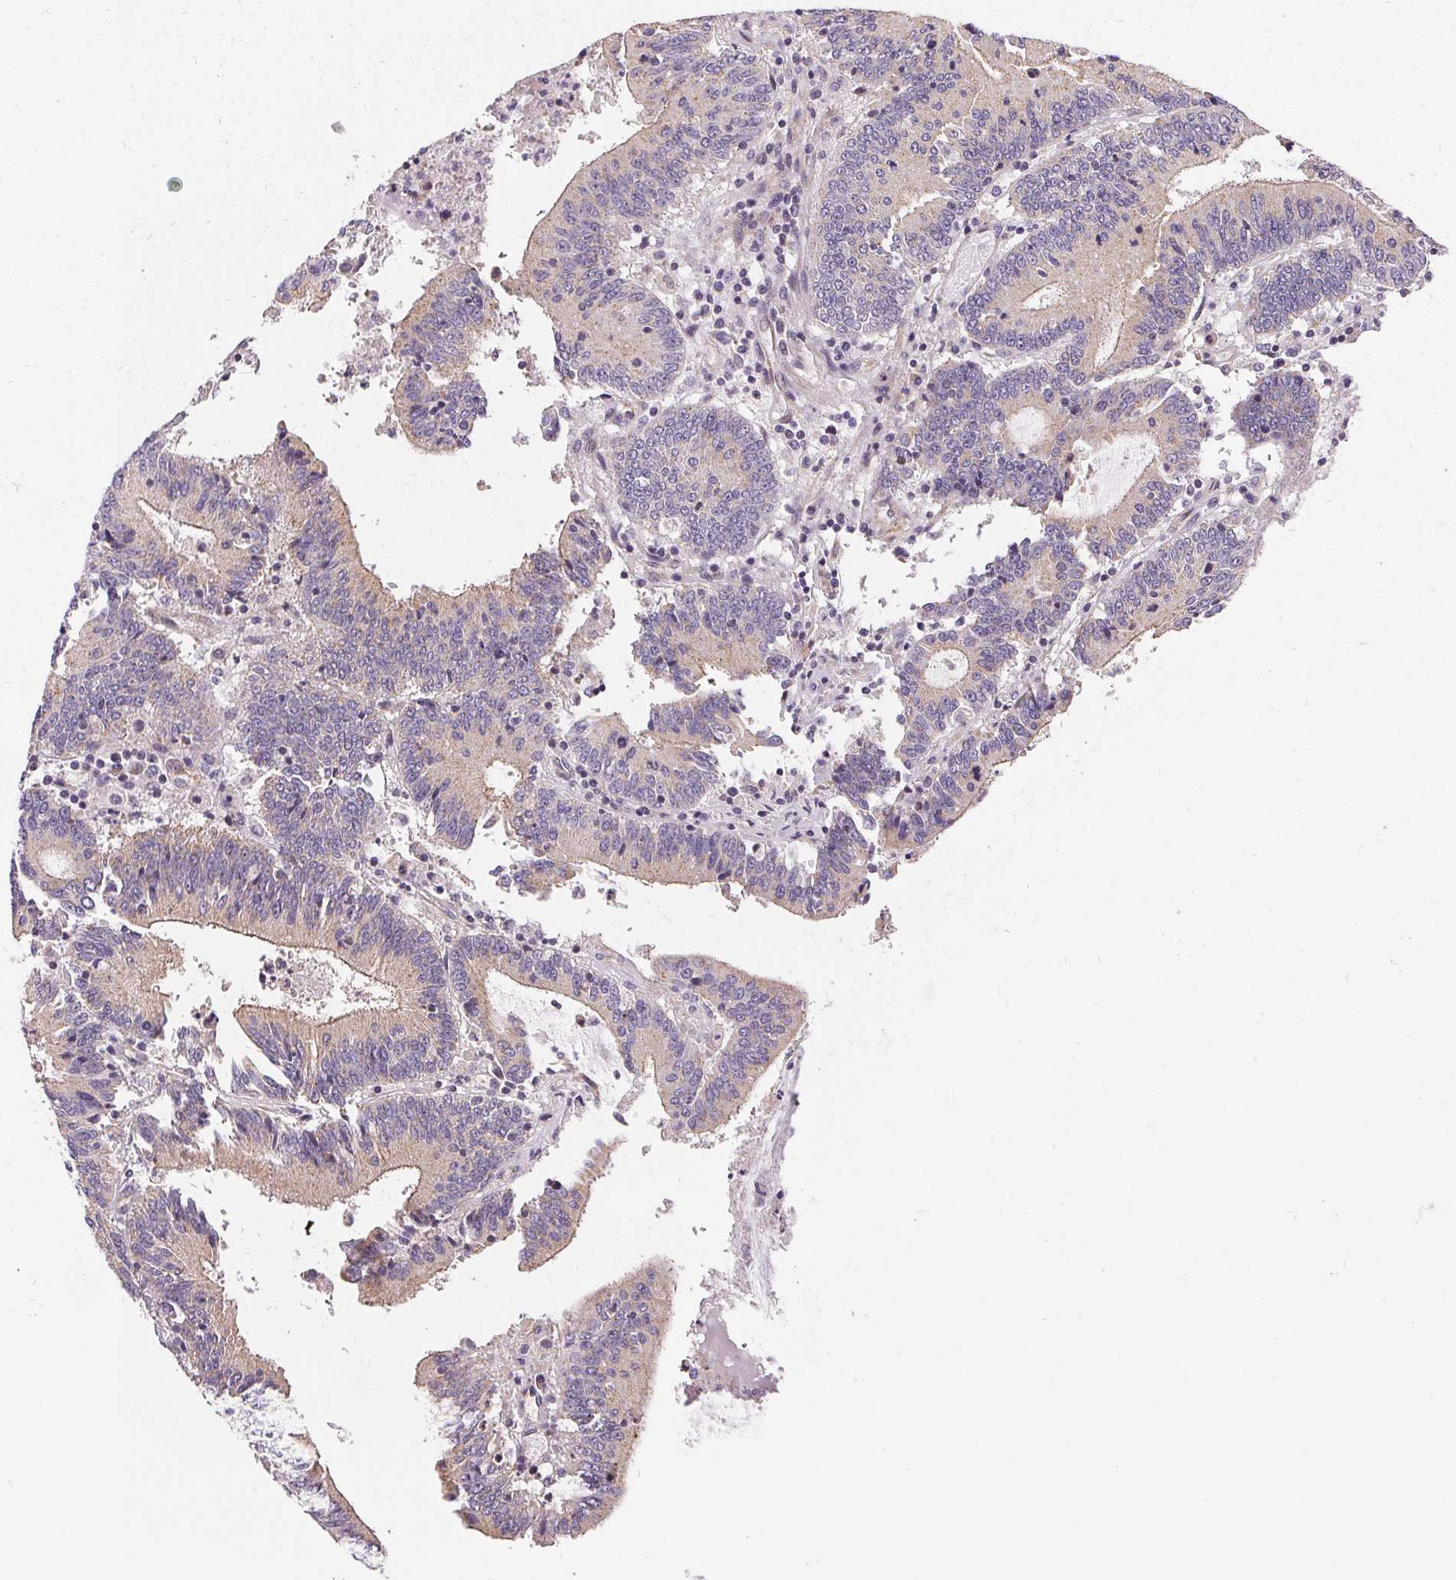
{"staining": {"intensity": "weak", "quantity": "<25%", "location": "cytoplasmic/membranous"}, "tissue": "stomach cancer", "cell_type": "Tumor cells", "image_type": "cancer", "snomed": [{"axis": "morphology", "description": "Adenocarcinoma, NOS"}, {"axis": "topography", "description": "Stomach, upper"}], "caption": "Stomach cancer (adenocarcinoma) was stained to show a protein in brown. There is no significant staining in tumor cells.", "gene": "APLP1", "patient": {"sex": "male", "age": 68}}